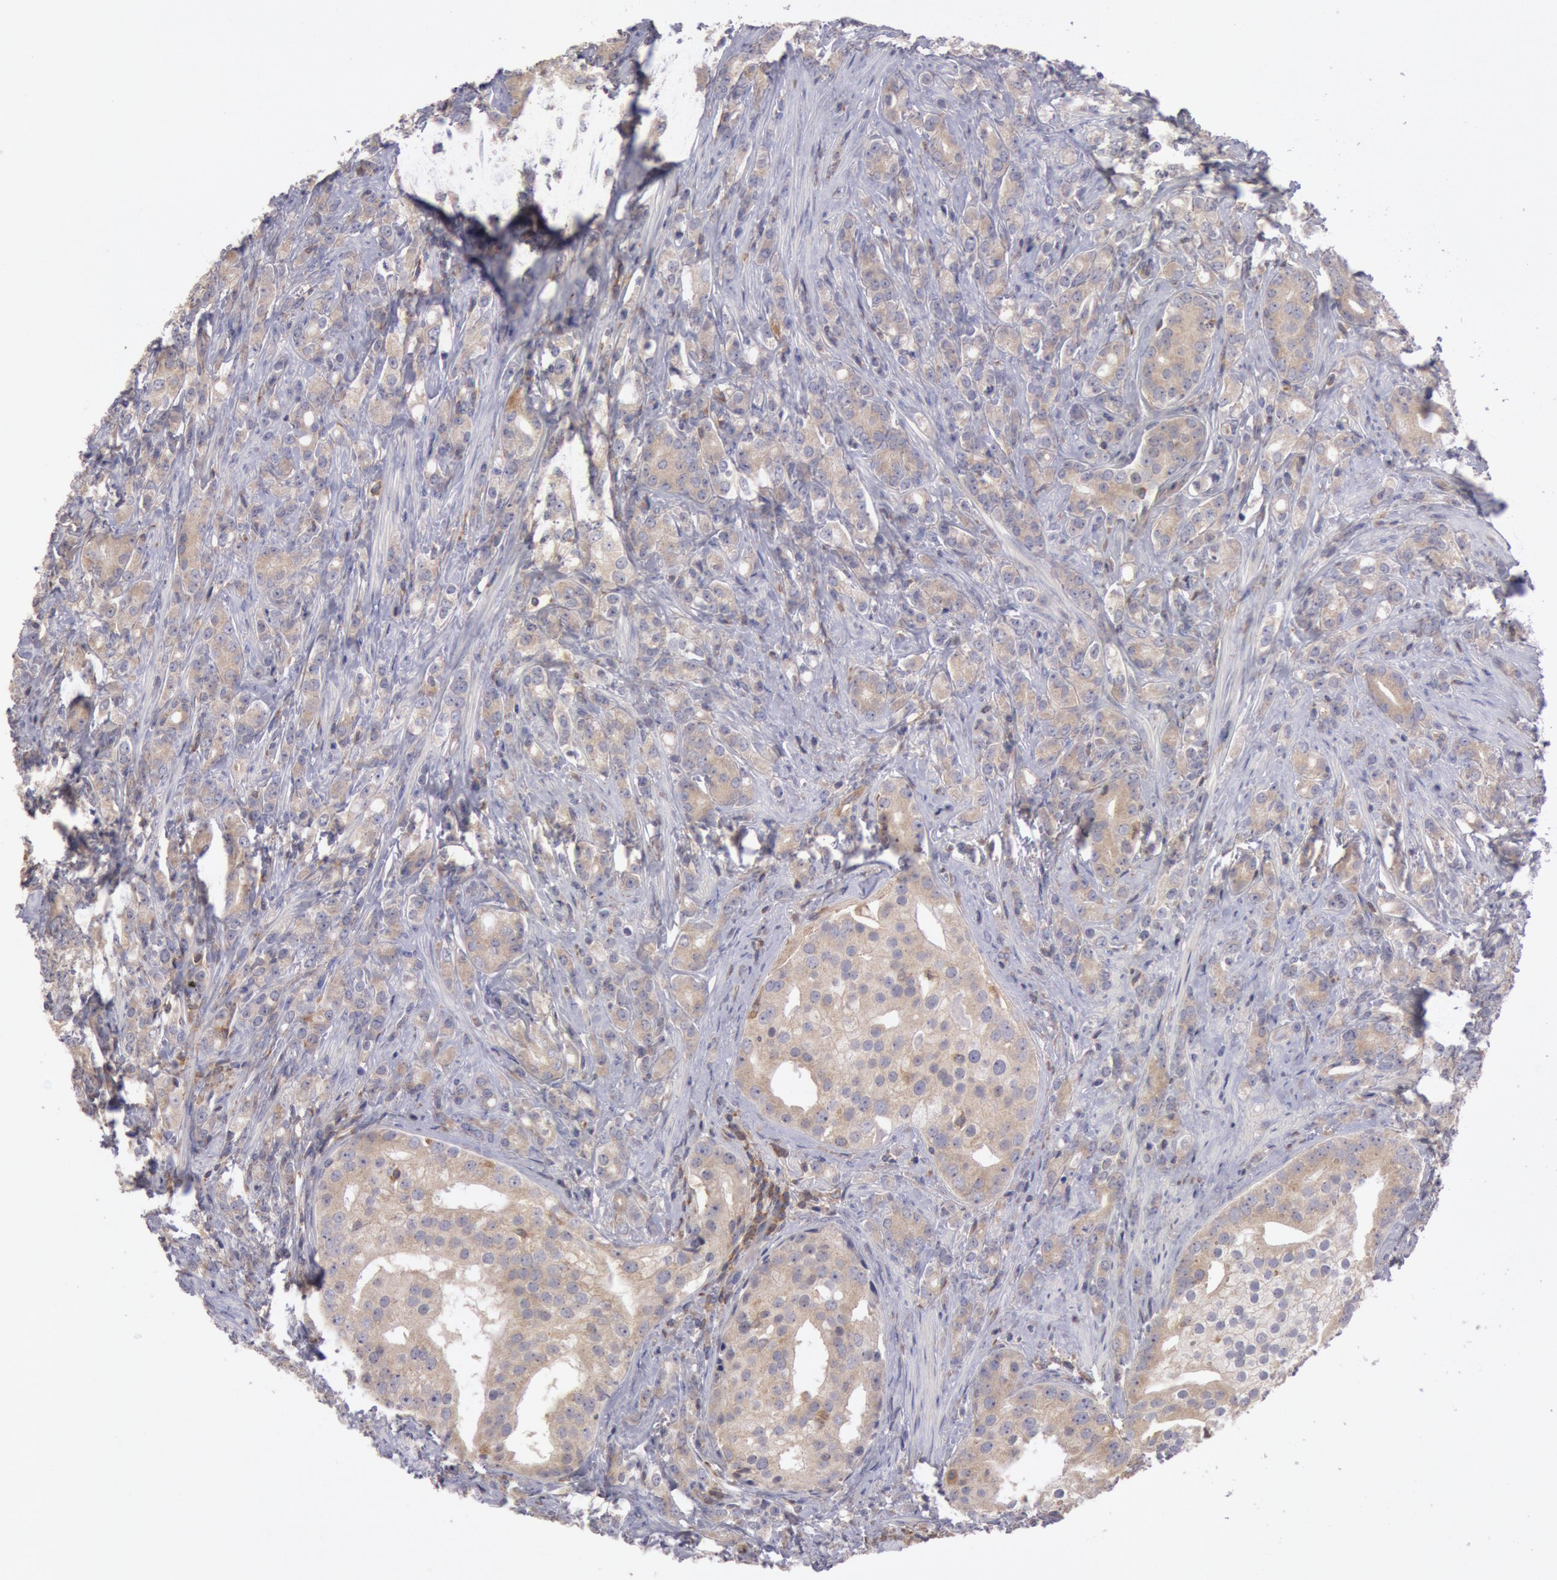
{"staining": {"intensity": "weak", "quantity": ">75%", "location": "cytoplasmic/membranous"}, "tissue": "prostate cancer", "cell_type": "Tumor cells", "image_type": "cancer", "snomed": [{"axis": "morphology", "description": "Adenocarcinoma, Medium grade"}, {"axis": "topography", "description": "Prostate"}], "caption": "Medium-grade adenocarcinoma (prostate) stained with a protein marker displays weak staining in tumor cells.", "gene": "PIK3R1", "patient": {"sex": "male", "age": 59}}